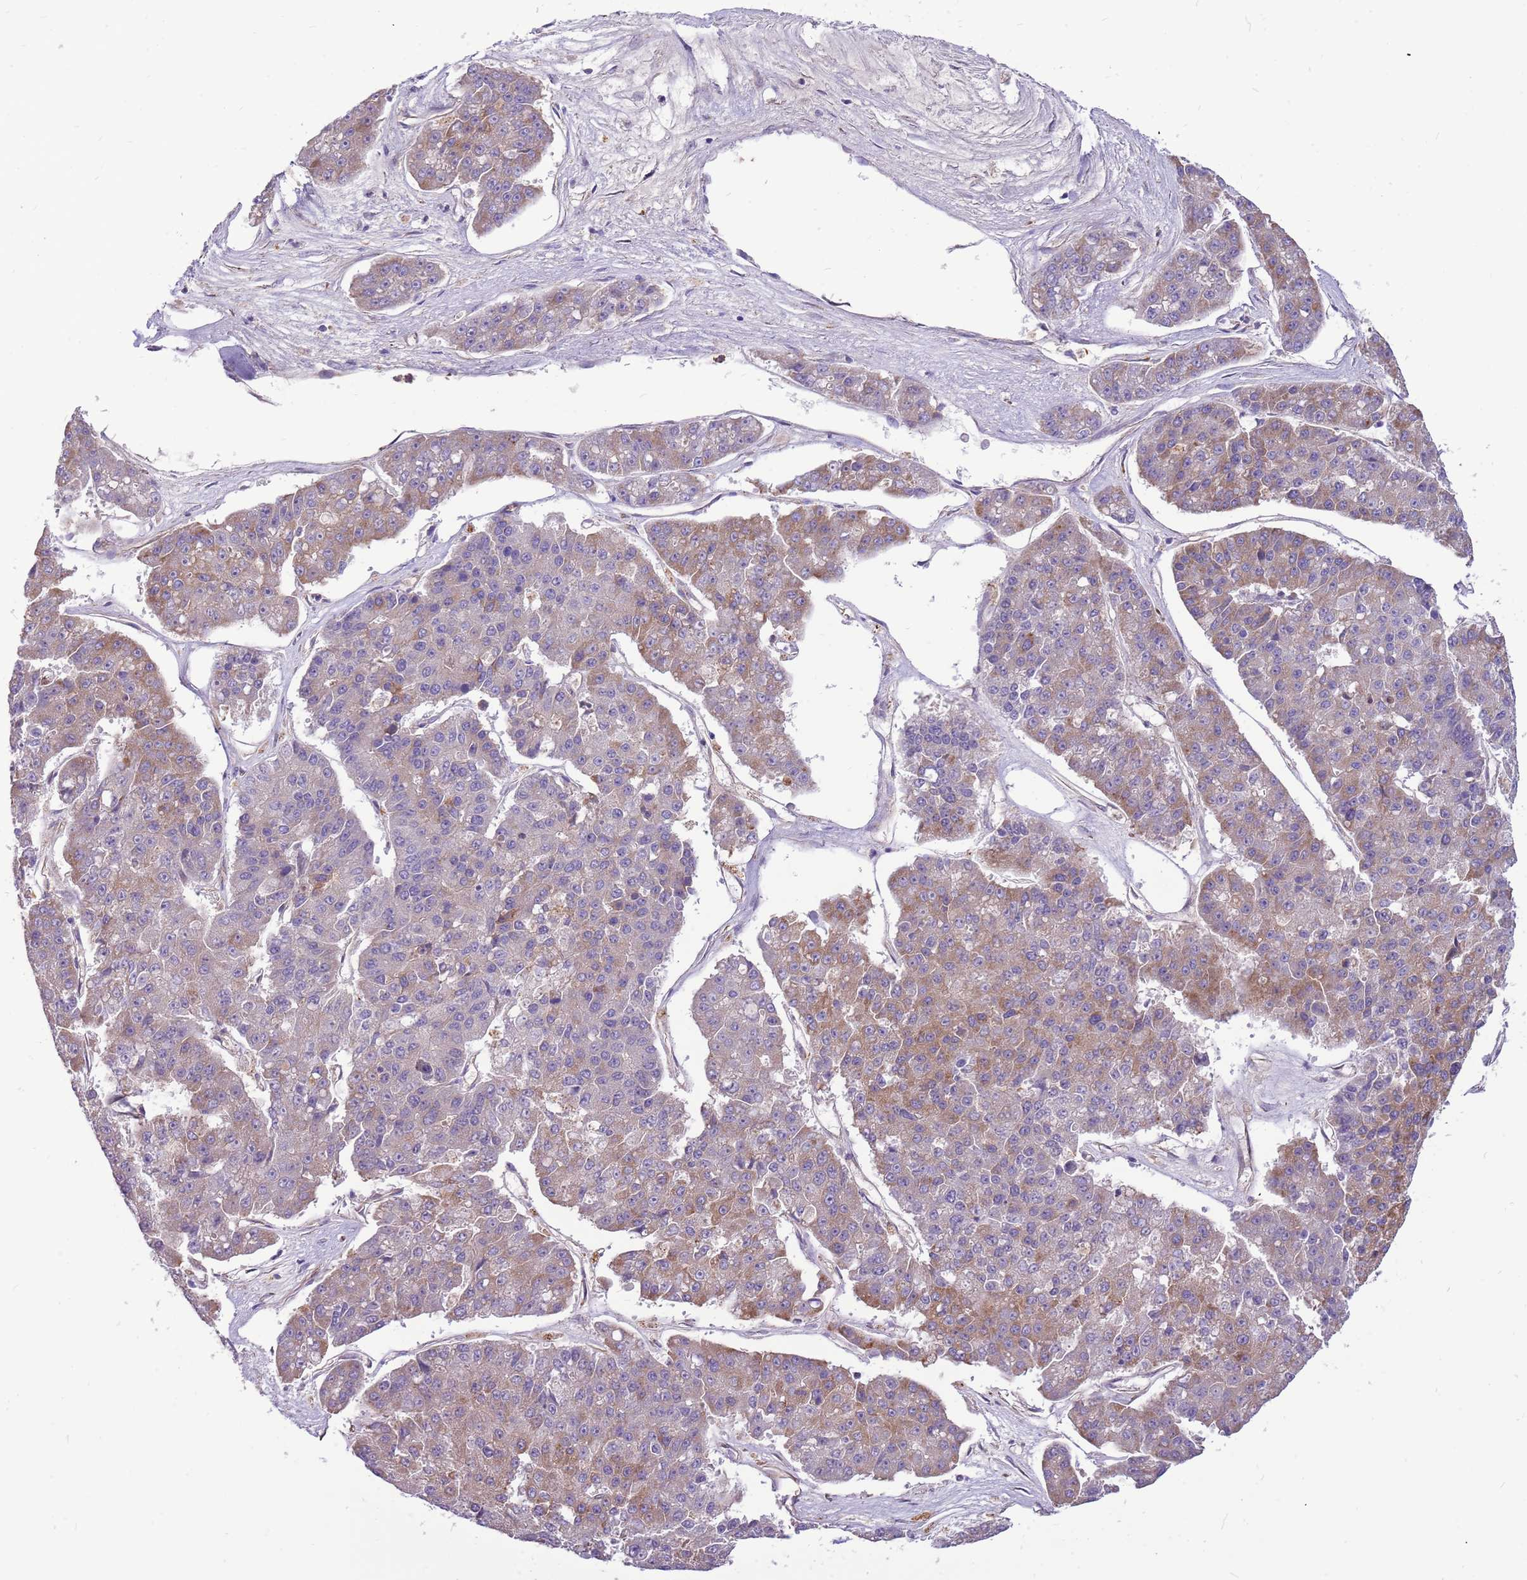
{"staining": {"intensity": "moderate", "quantity": "<25%", "location": "cytoplasmic/membranous"}, "tissue": "pancreatic cancer", "cell_type": "Tumor cells", "image_type": "cancer", "snomed": [{"axis": "morphology", "description": "Adenocarcinoma, NOS"}, {"axis": "topography", "description": "Pancreas"}], "caption": "Human pancreatic adenocarcinoma stained for a protein (brown) displays moderate cytoplasmic/membranous positive expression in approximately <25% of tumor cells.", "gene": "NTN4", "patient": {"sex": "male", "age": 50}}